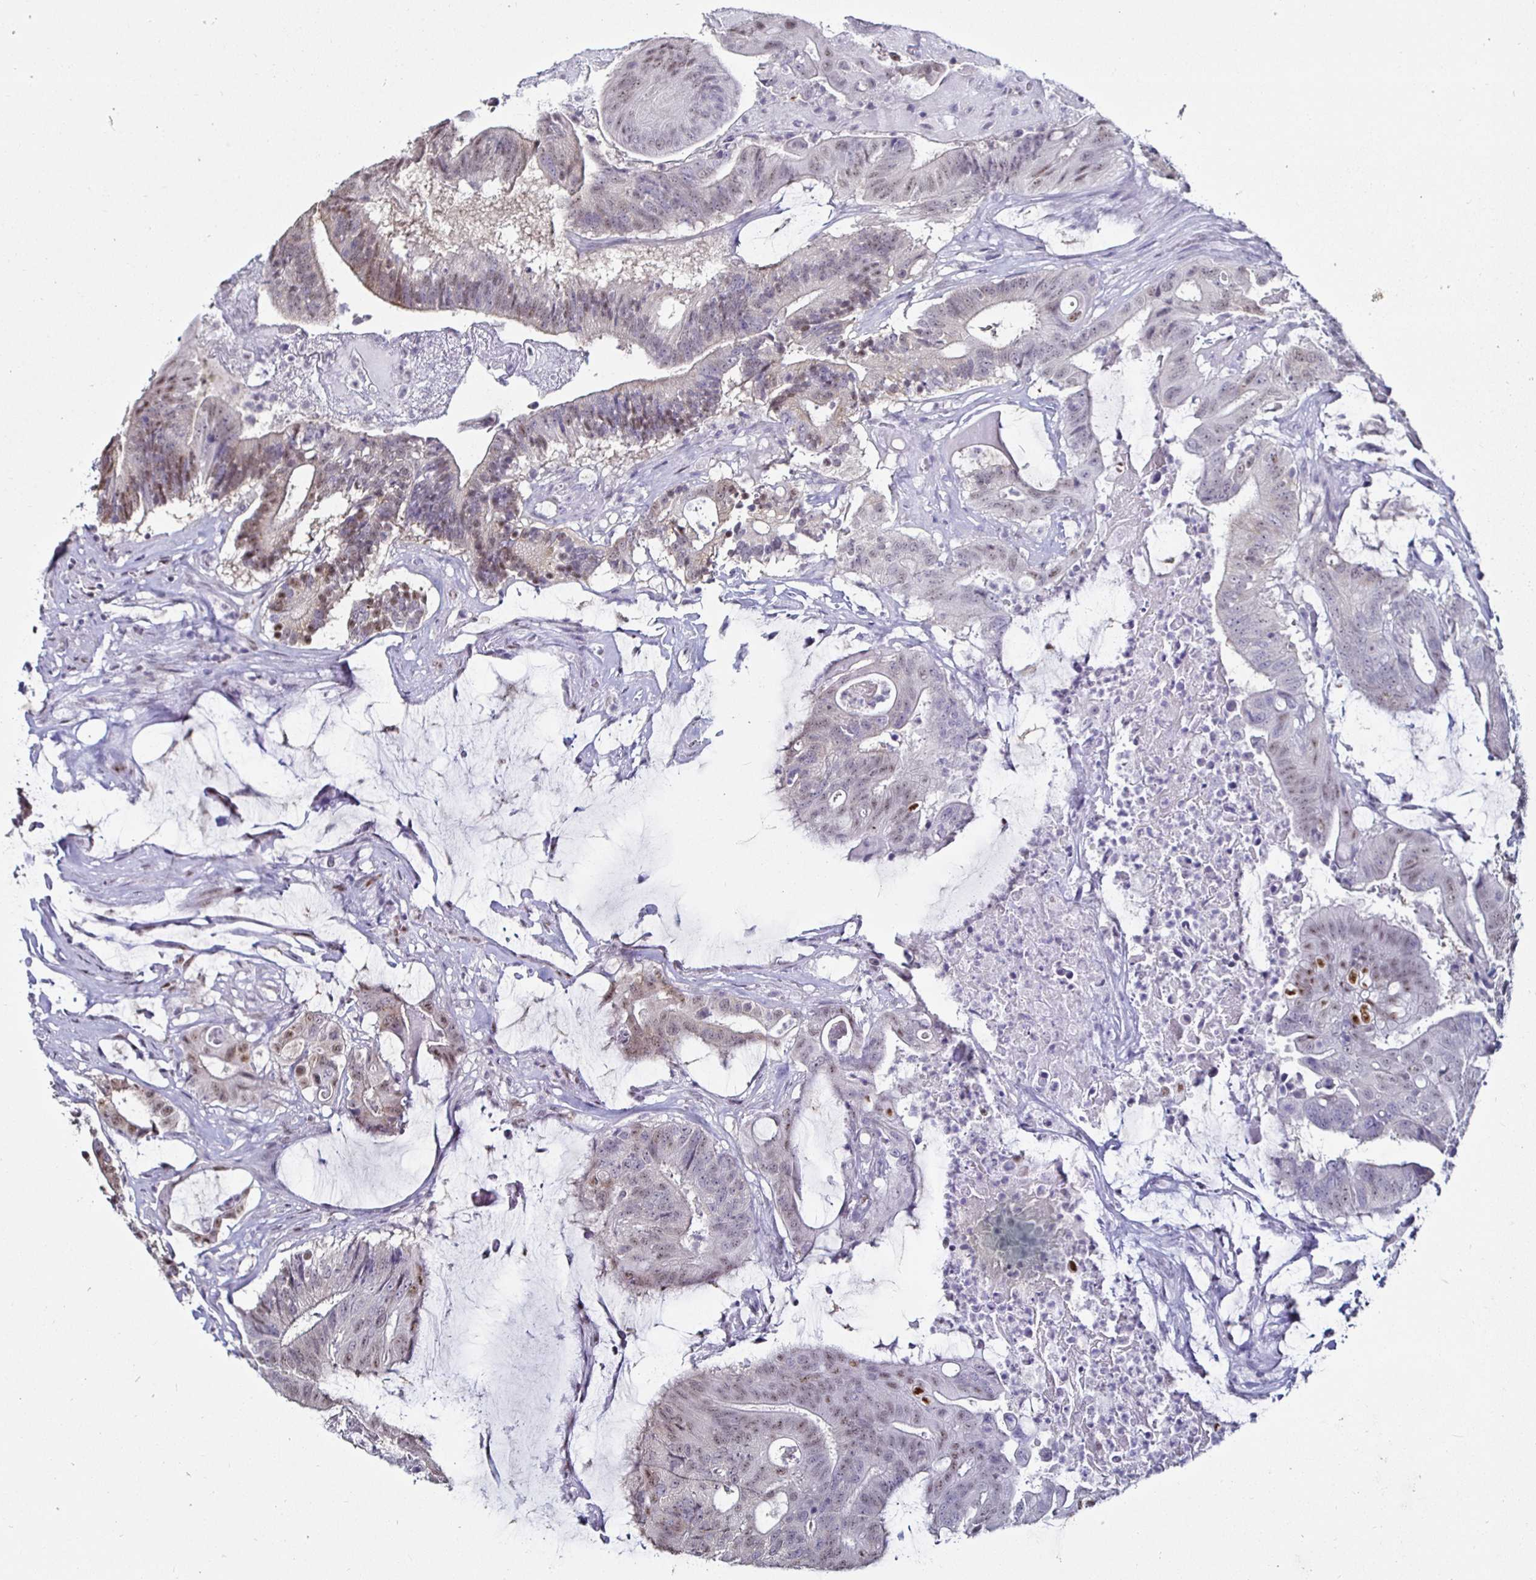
{"staining": {"intensity": "weak", "quantity": "<25%", "location": "nuclear"}, "tissue": "colorectal cancer", "cell_type": "Tumor cells", "image_type": "cancer", "snomed": [{"axis": "morphology", "description": "Adenocarcinoma, NOS"}, {"axis": "topography", "description": "Colon"}], "caption": "Colorectal adenocarcinoma was stained to show a protein in brown. There is no significant positivity in tumor cells.", "gene": "DDX39B", "patient": {"sex": "female", "age": 43}}